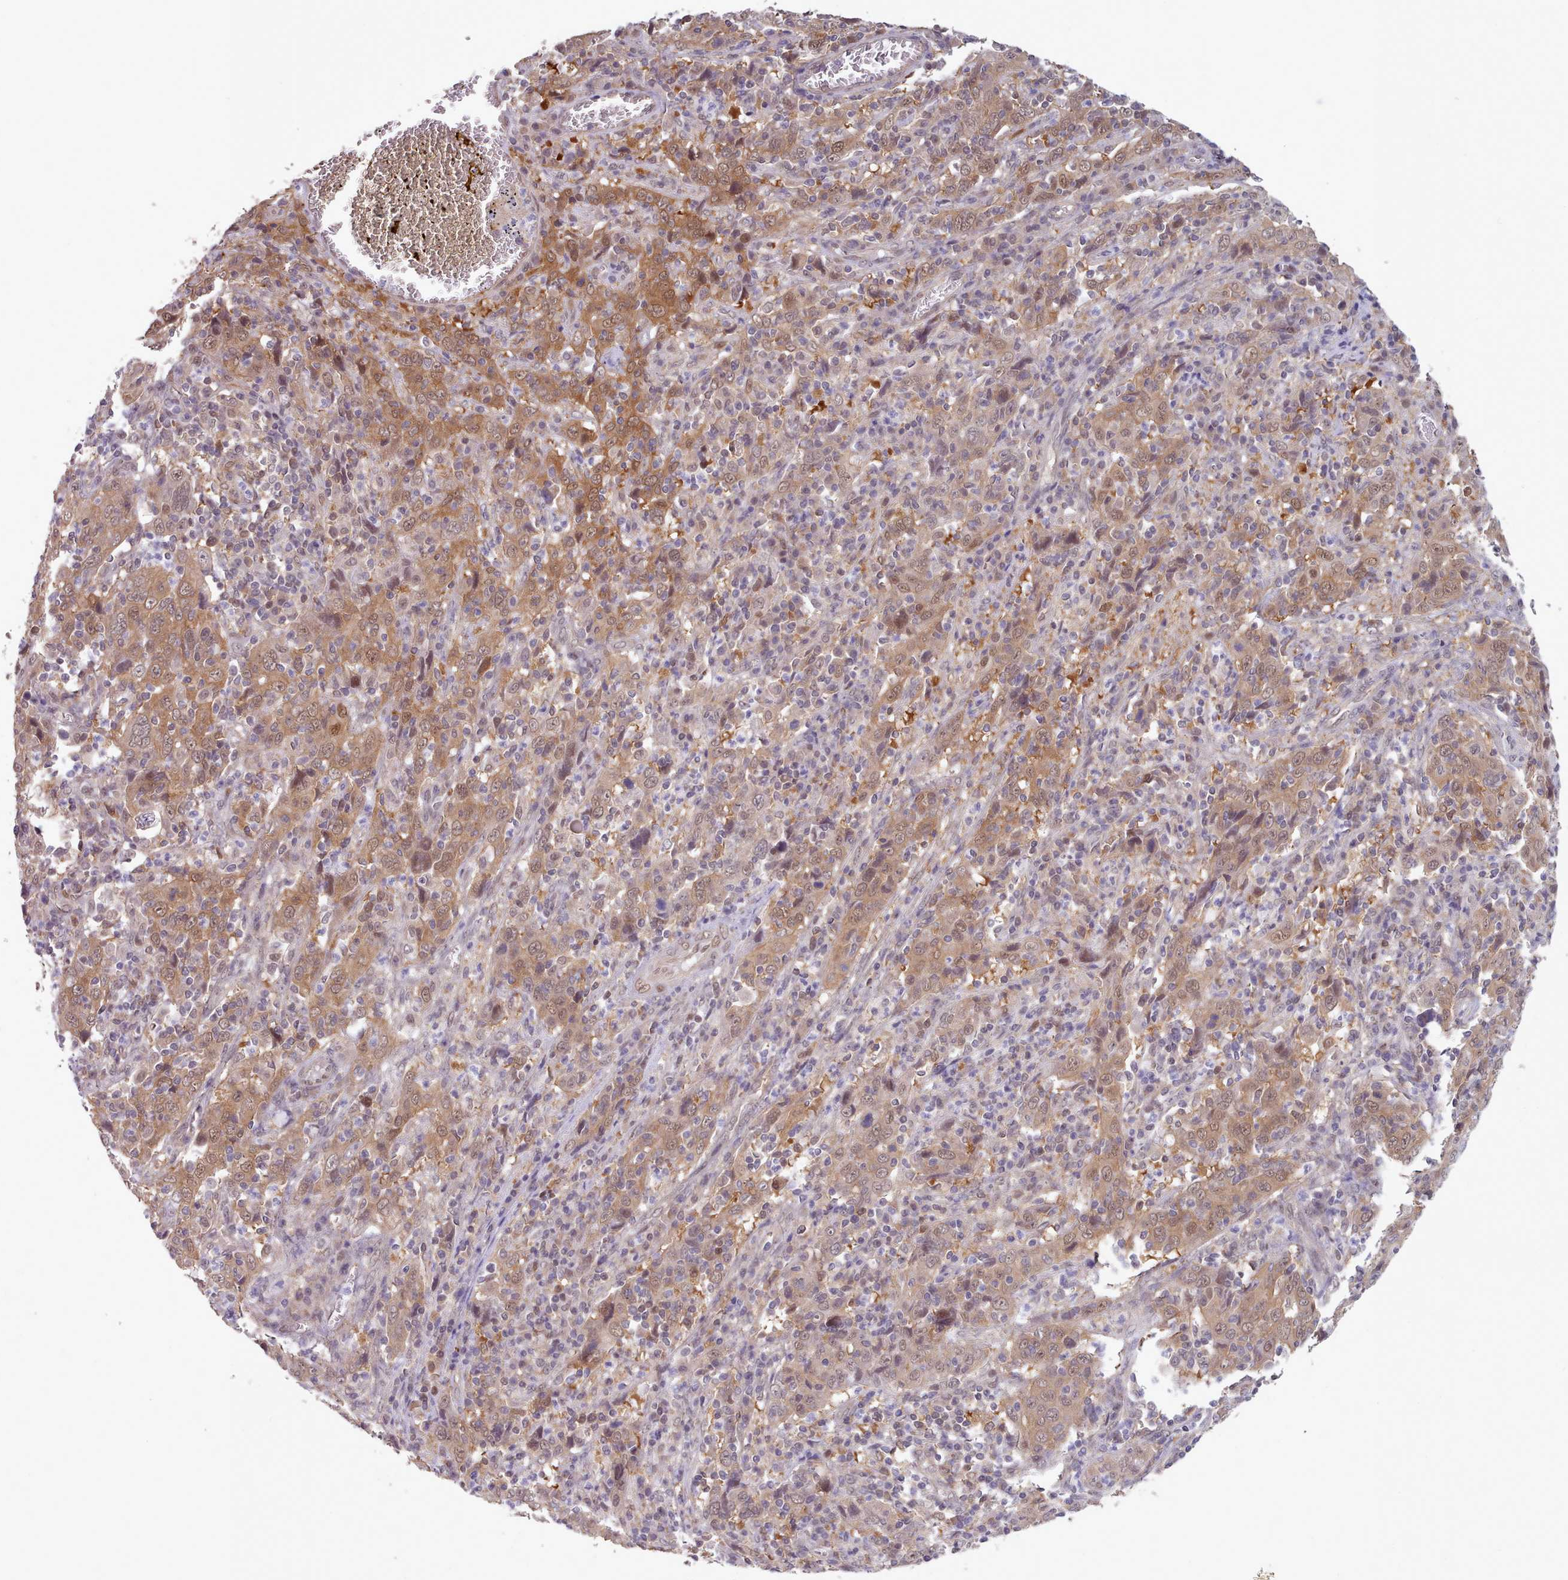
{"staining": {"intensity": "moderate", "quantity": ">75%", "location": "cytoplasmic/membranous,nuclear"}, "tissue": "cervical cancer", "cell_type": "Tumor cells", "image_type": "cancer", "snomed": [{"axis": "morphology", "description": "Squamous cell carcinoma, NOS"}, {"axis": "topography", "description": "Cervix"}], "caption": "Cervical squamous cell carcinoma tissue reveals moderate cytoplasmic/membranous and nuclear staining in approximately >75% of tumor cells The protein is stained brown, and the nuclei are stained in blue (DAB IHC with brightfield microscopy, high magnification).", "gene": "CES3", "patient": {"sex": "female", "age": 46}}